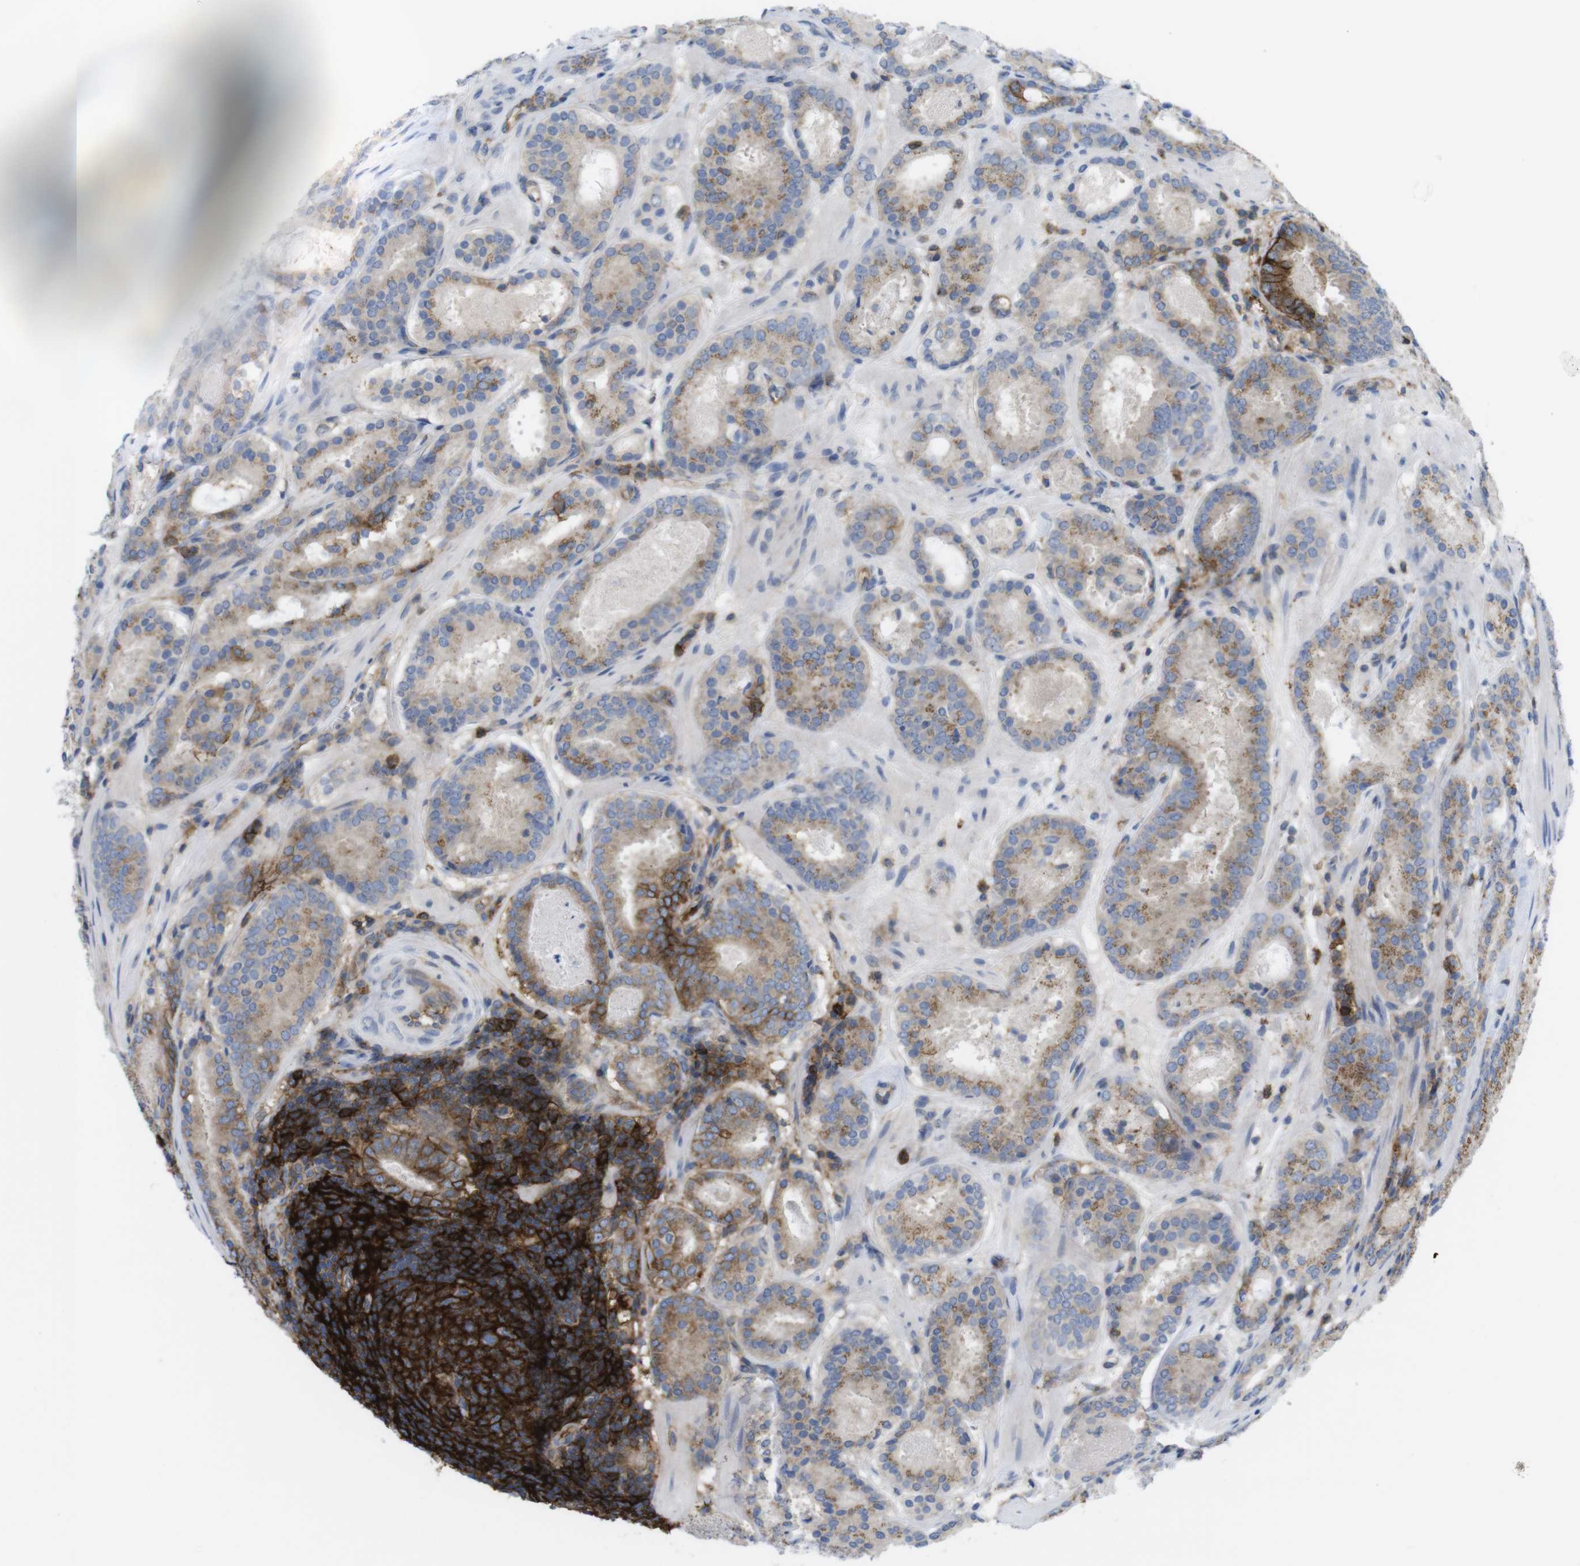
{"staining": {"intensity": "strong", "quantity": "<25%", "location": "cytoplasmic/membranous"}, "tissue": "prostate cancer", "cell_type": "Tumor cells", "image_type": "cancer", "snomed": [{"axis": "morphology", "description": "Adenocarcinoma, Low grade"}, {"axis": "topography", "description": "Prostate"}], "caption": "This histopathology image exhibits adenocarcinoma (low-grade) (prostate) stained with immunohistochemistry to label a protein in brown. The cytoplasmic/membranous of tumor cells show strong positivity for the protein. Nuclei are counter-stained blue.", "gene": "CCR6", "patient": {"sex": "male", "age": 69}}